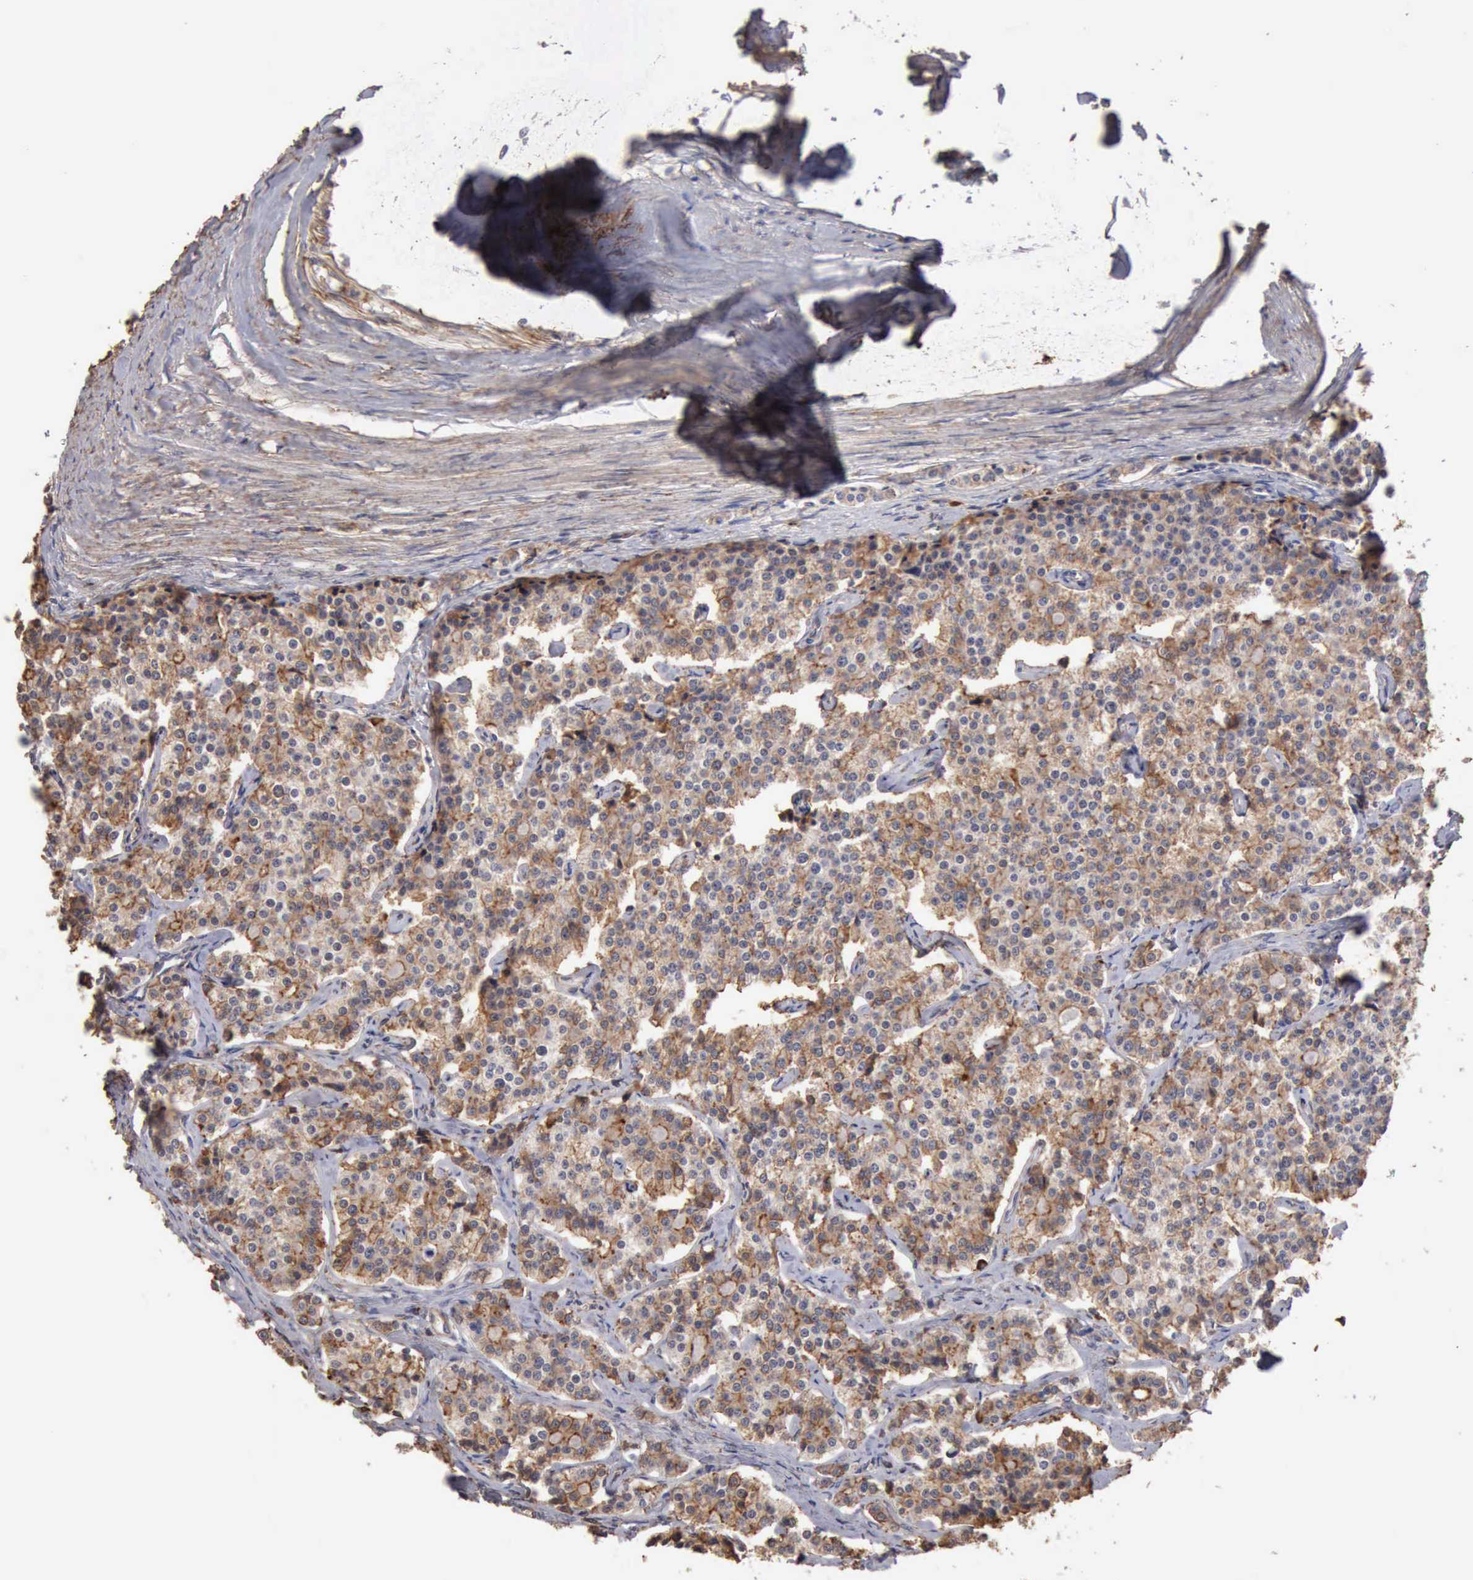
{"staining": {"intensity": "weak", "quantity": ">75%", "location": "cytoplasmic/membranous"}, "tissue": "carcinoid", "cell_type": "Tumor cells", "image_type": "cancer", "snomed": [{"axis": "morphology", "description": "Carcinoid, malignant, NOS"}, {"axis": "topography", "description": "Small intestine"}], "caption": "A photomicrograph showing weak cytoplasmic/membranous expression in approximately >75% of tumor cells in carcinoid, as visualized by brown immunohistochemical staining.", "gene": "GPR101", "patient": {"sex": "male", "age": 63}}